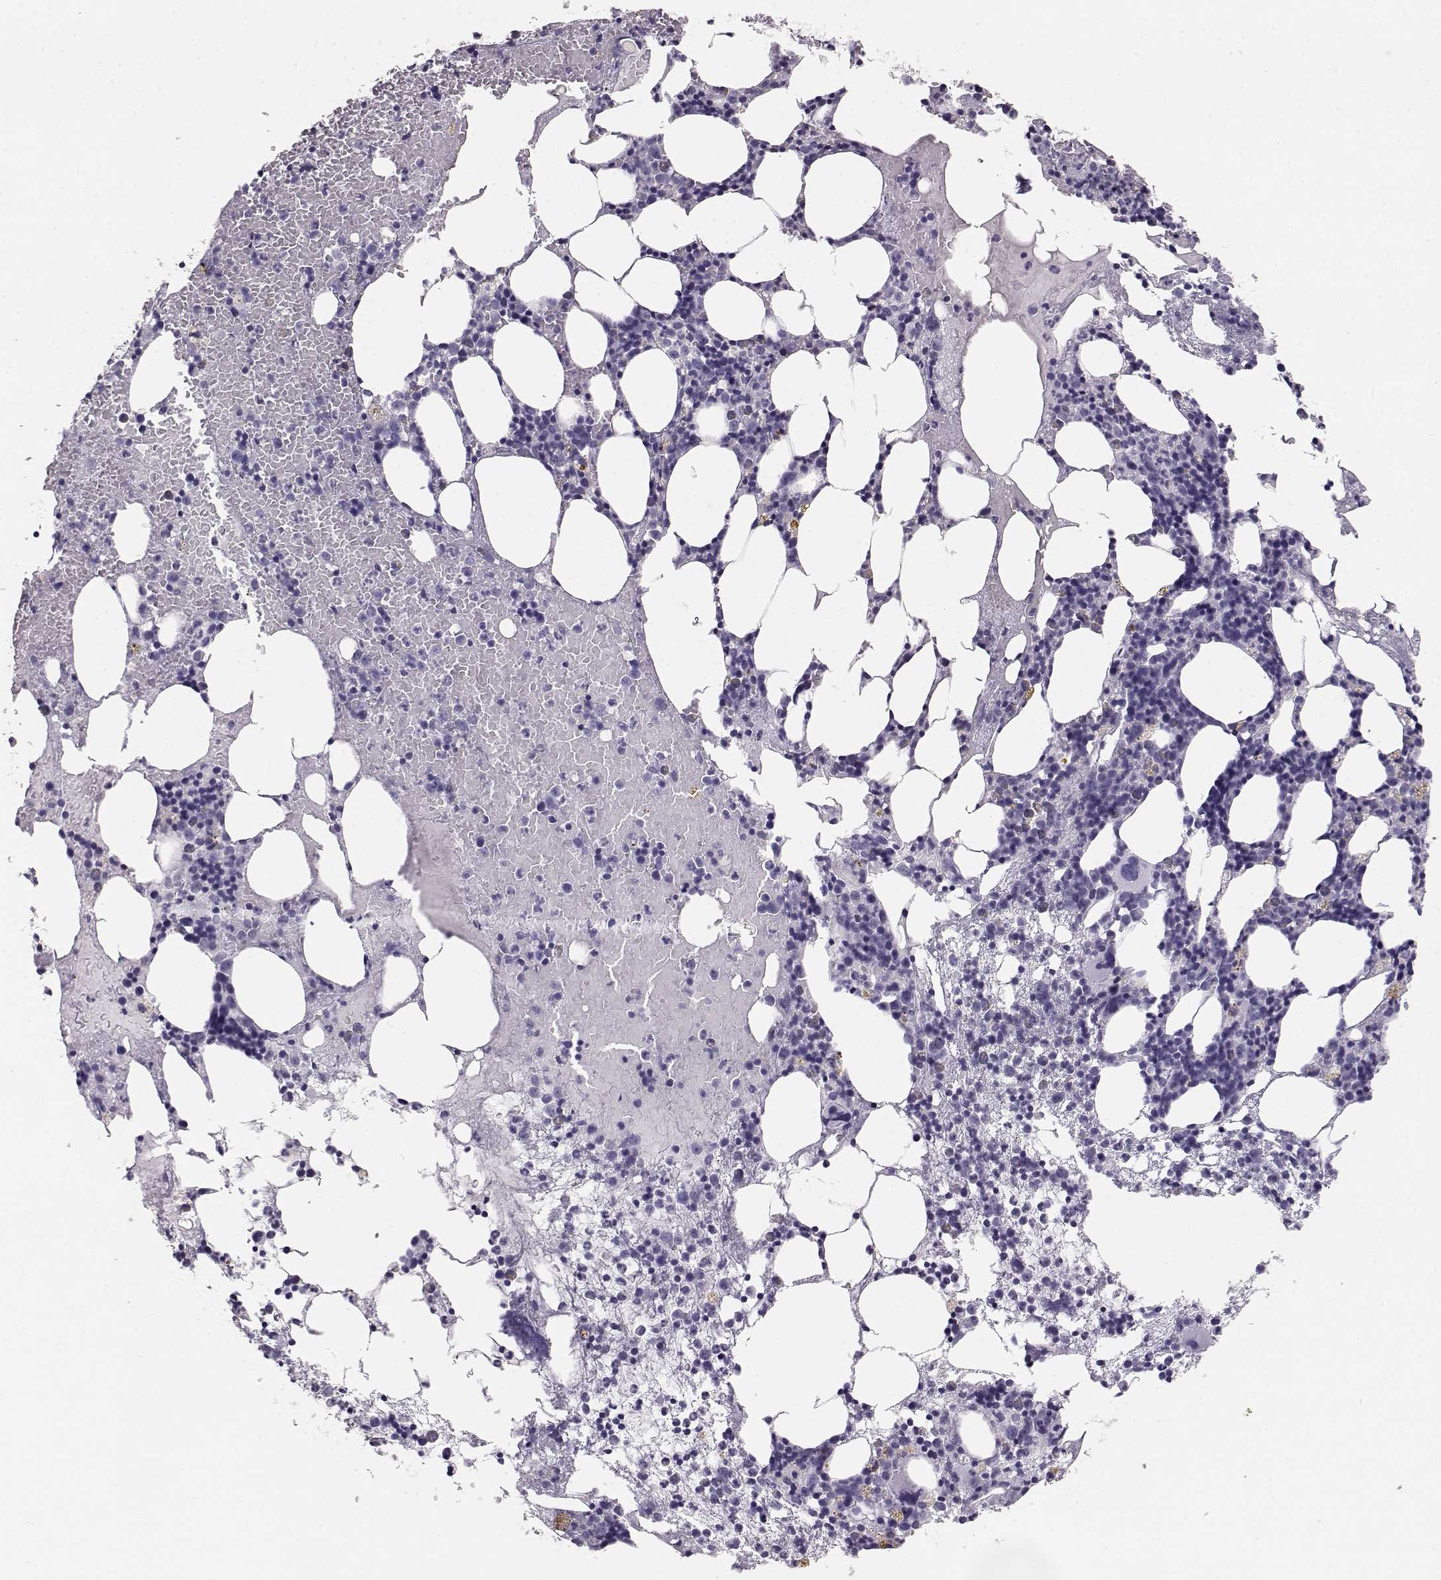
{"staining": {"intensity": "negative", "quantity": "none", "location": "none"}, "tissue": "bone marrow", "cell_type": "Hematopoietic cells", "image_type": "normal", "snomed": [{"axis": "morphology", "description": "Normal tissue, NOS"}, {"axis": "topography", "description": "Bone marrow"}], "caption": "Bone marrow stained for a protein using immunohistochemistry displays no staining hematopoietic cells.", "gene": "ITLN1", "patient": {"sex": "male", "age": 54}}